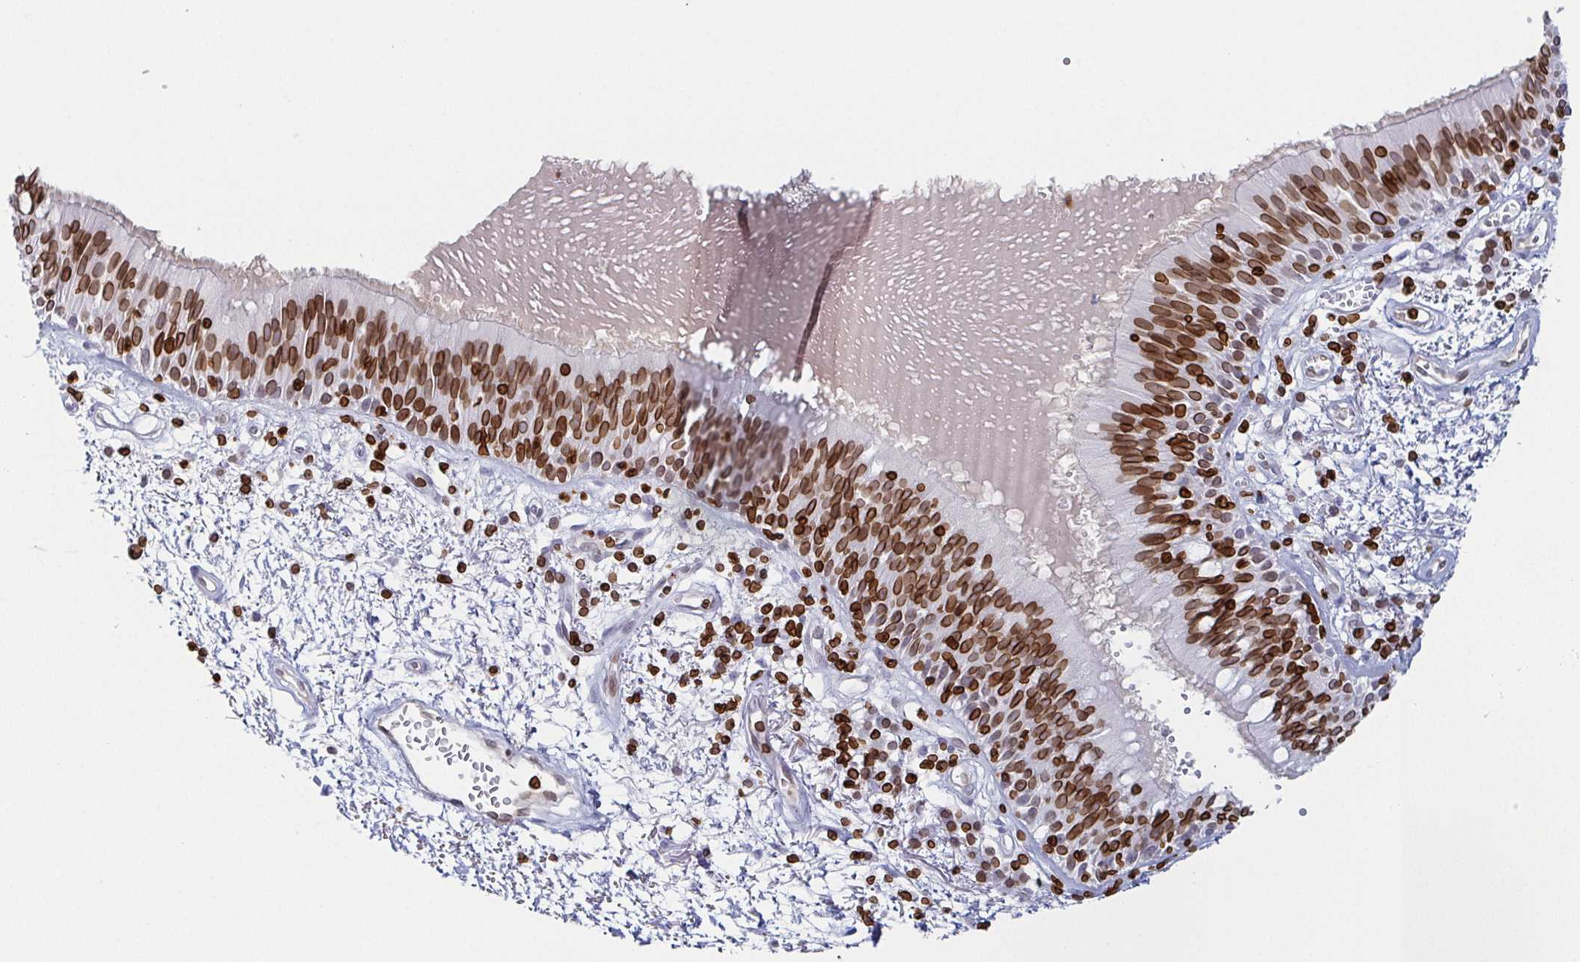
{"staining": {"intensity": "strong", "quantity": ">75%", "location": "cytoplasmic/membranous,nuclear"}, "tissue": "bronchus", "cell_type": "Respiratory epithelial cells", "image_type": "normal", "snomed": [{"axis": "morphology", "description": "Normal tissue, NOS"}, {"axis": "morphology", "description": "Squamous cell carcinoma, NOS"}, {"axis": "topography", "description": "Cartilage tissue"}, {"axis": "topography", "description": "Bronchus"}, {"axis": "topography", "description": "Lung"}], "caption": "Protein staining exhibits strong cytoplasmic/membranous,nuclear staining in approximately >75% of respiratory epithelial cells in benign bronchus.", "gene": "BTBD7", "patient": {"sex": "male", "age": 66}}